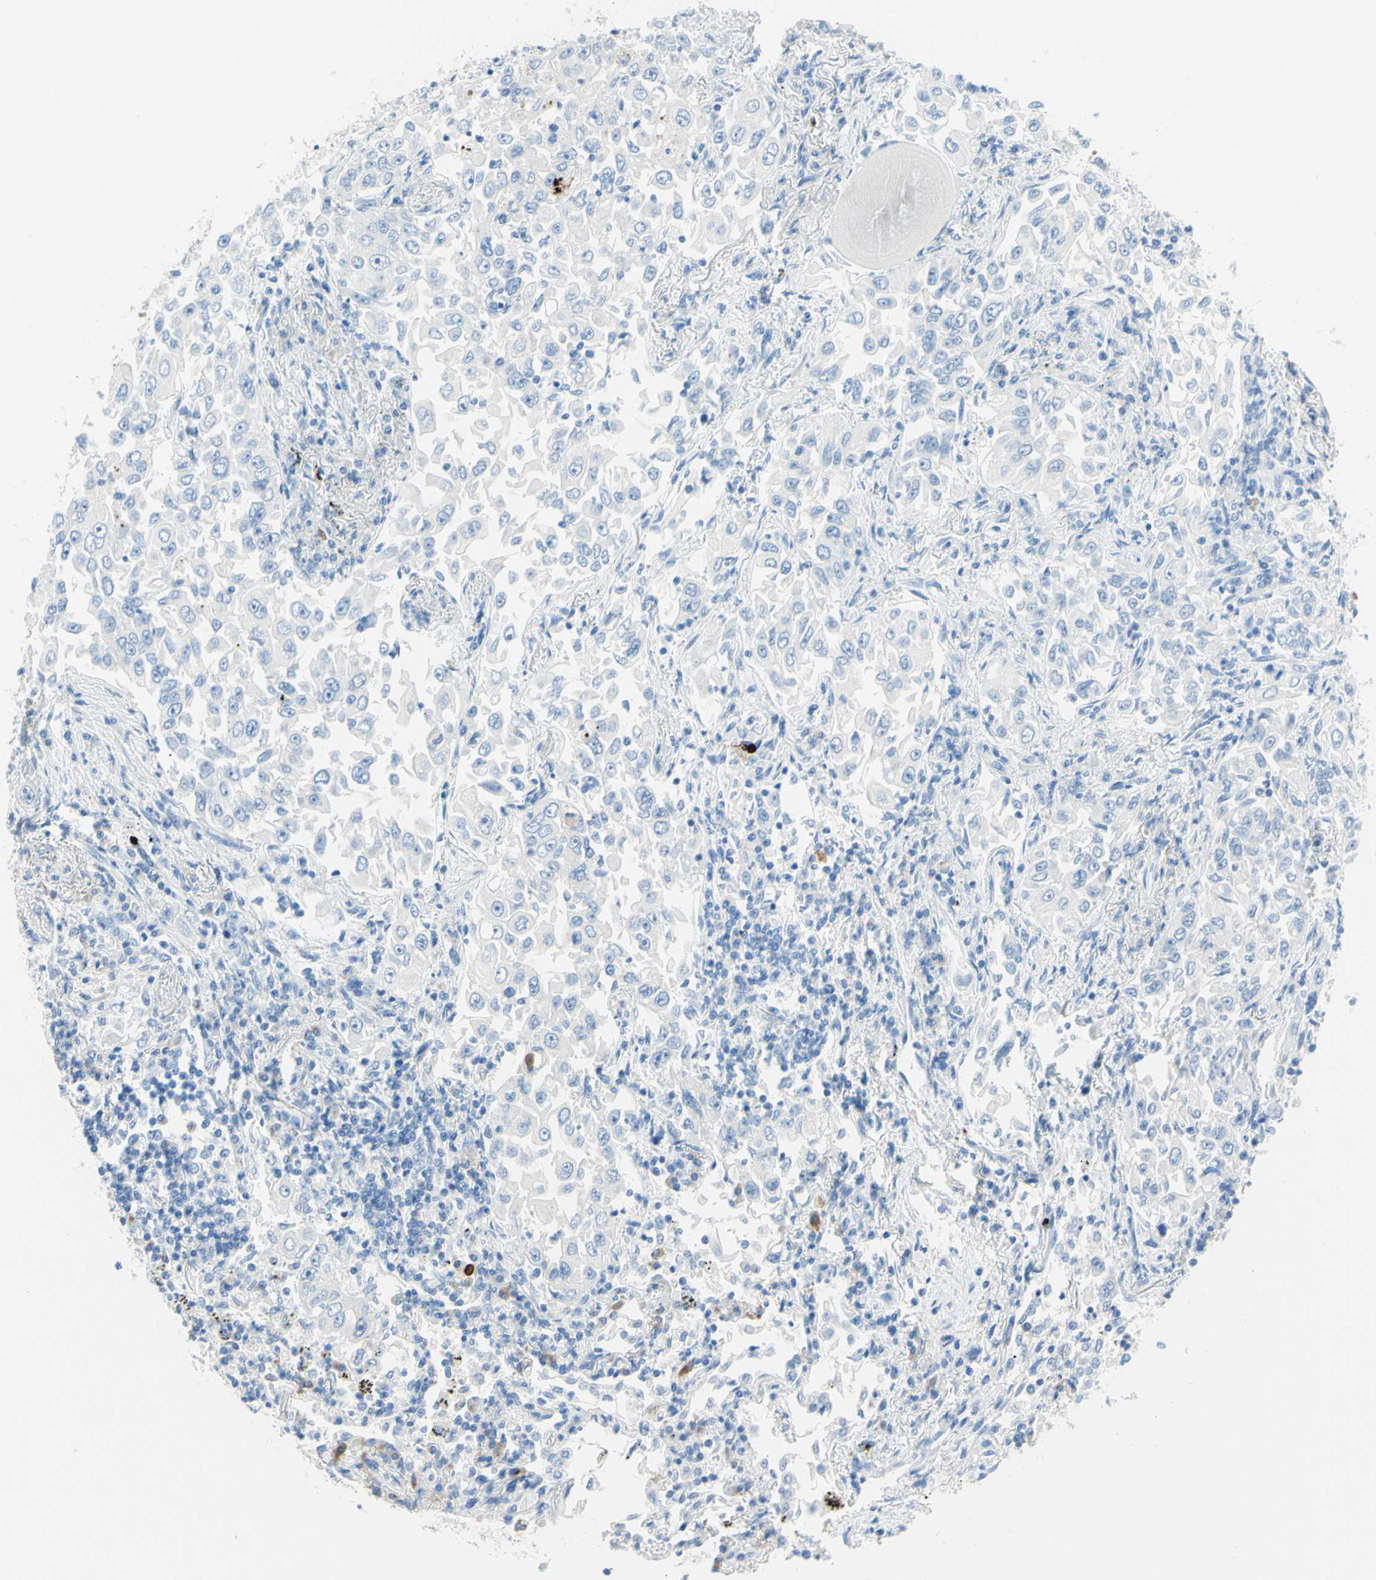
{"staining": {"intensity": "negative", "quantity": "none", "location": "none"}, "tissue": "lung cancer", "cell_type": "Tumor cells", "image_type": "cancer", "snomed": [{"axis": "morphology", "description": "Adenocarcinoma, NOS"}, {"axis": "topography", "description": "Lung"}], "caption": "High power microscopy image of an immunohistochemistry micrograph of lung cancer, revealing no significant expression in tumor cells. (Immunohistochemistry, brightfield microscopy, high magnification).", "gene": "IL6ST", "patient": {"sex": "male", "age": 84}}